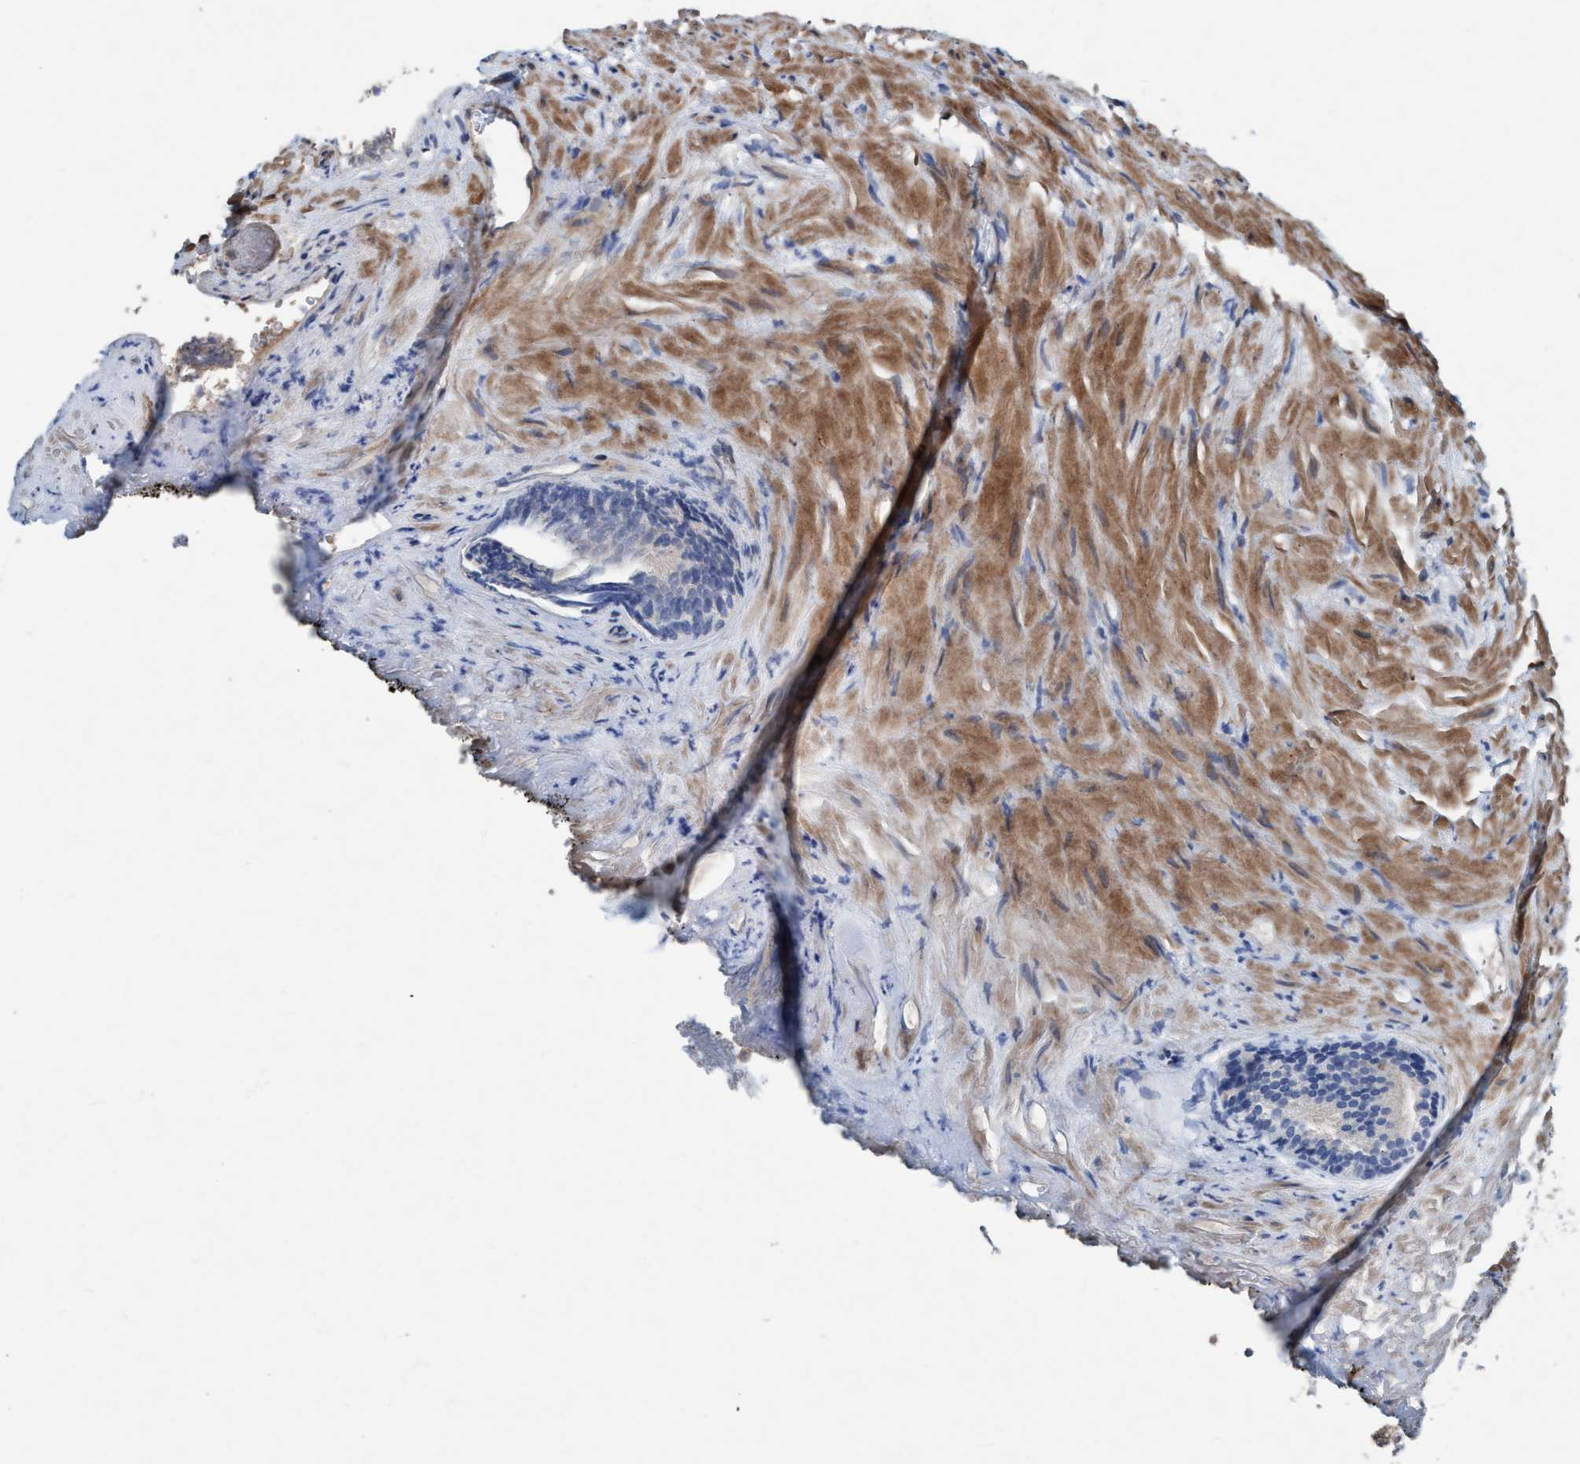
{"staining": {"intensity": "weak", "quantity": ">75%", "location": "cytoplasmic/membranous"}, "tissue": "prostate", "cell_type": "Glandular cells", "image_type": "normal", "snomed": [{"axis": "morphology", "description": "Normal tissue, NOS"}, {"axis": "topography", "description": "Prostate"}], "caption": "About >75% of glandular cells in unremarkable human prostate reveal weak cytoplasmic/membranous protein expression as visualized by brown immunohistochemical staining.", "gene": "NISCH", "patient": {"sex": "male", "age": 76}}